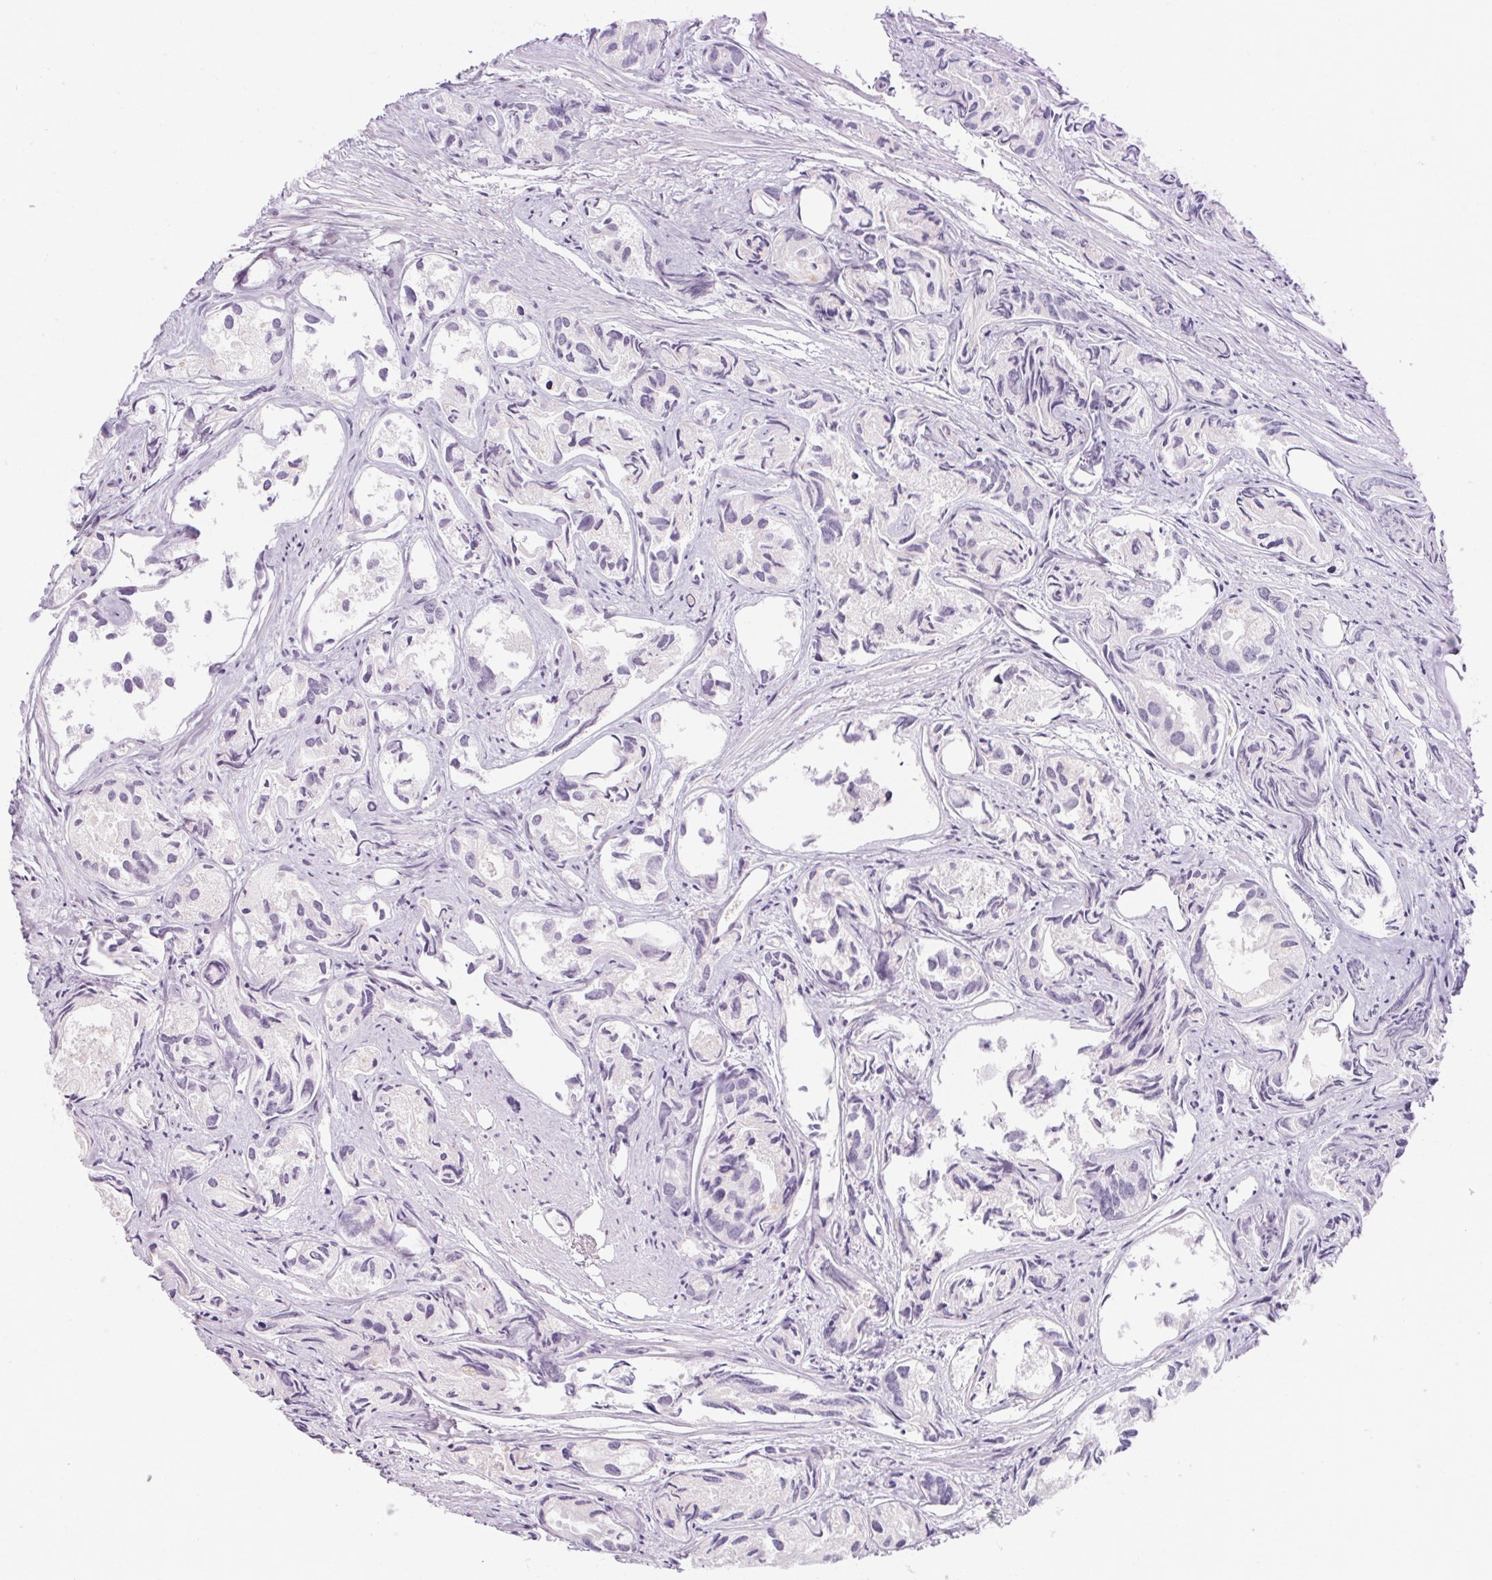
{"staining": {"intensity": "negative", "quantity": "none", "location": "none"}, "tissue": "prostate cancer", "cell_type": "Tumor cells", "image_type": "cancer", "snomed": [{"axis": "morphology", "description": "Adenocarcinoma, High grade"}, {"axis": "topography", "description": "Prostate"}], "caption": "Immunohistochemistry (IHC) histopathology image of neoplastic tissue: human high-grade adenocarcinoma (prostate) stained with DAB (3,3'-diaminobenzidine) shows no significant protein positivity in tumor cells.", "gene": "RPTN", "patient": {"sex": "male", "age": 84}}